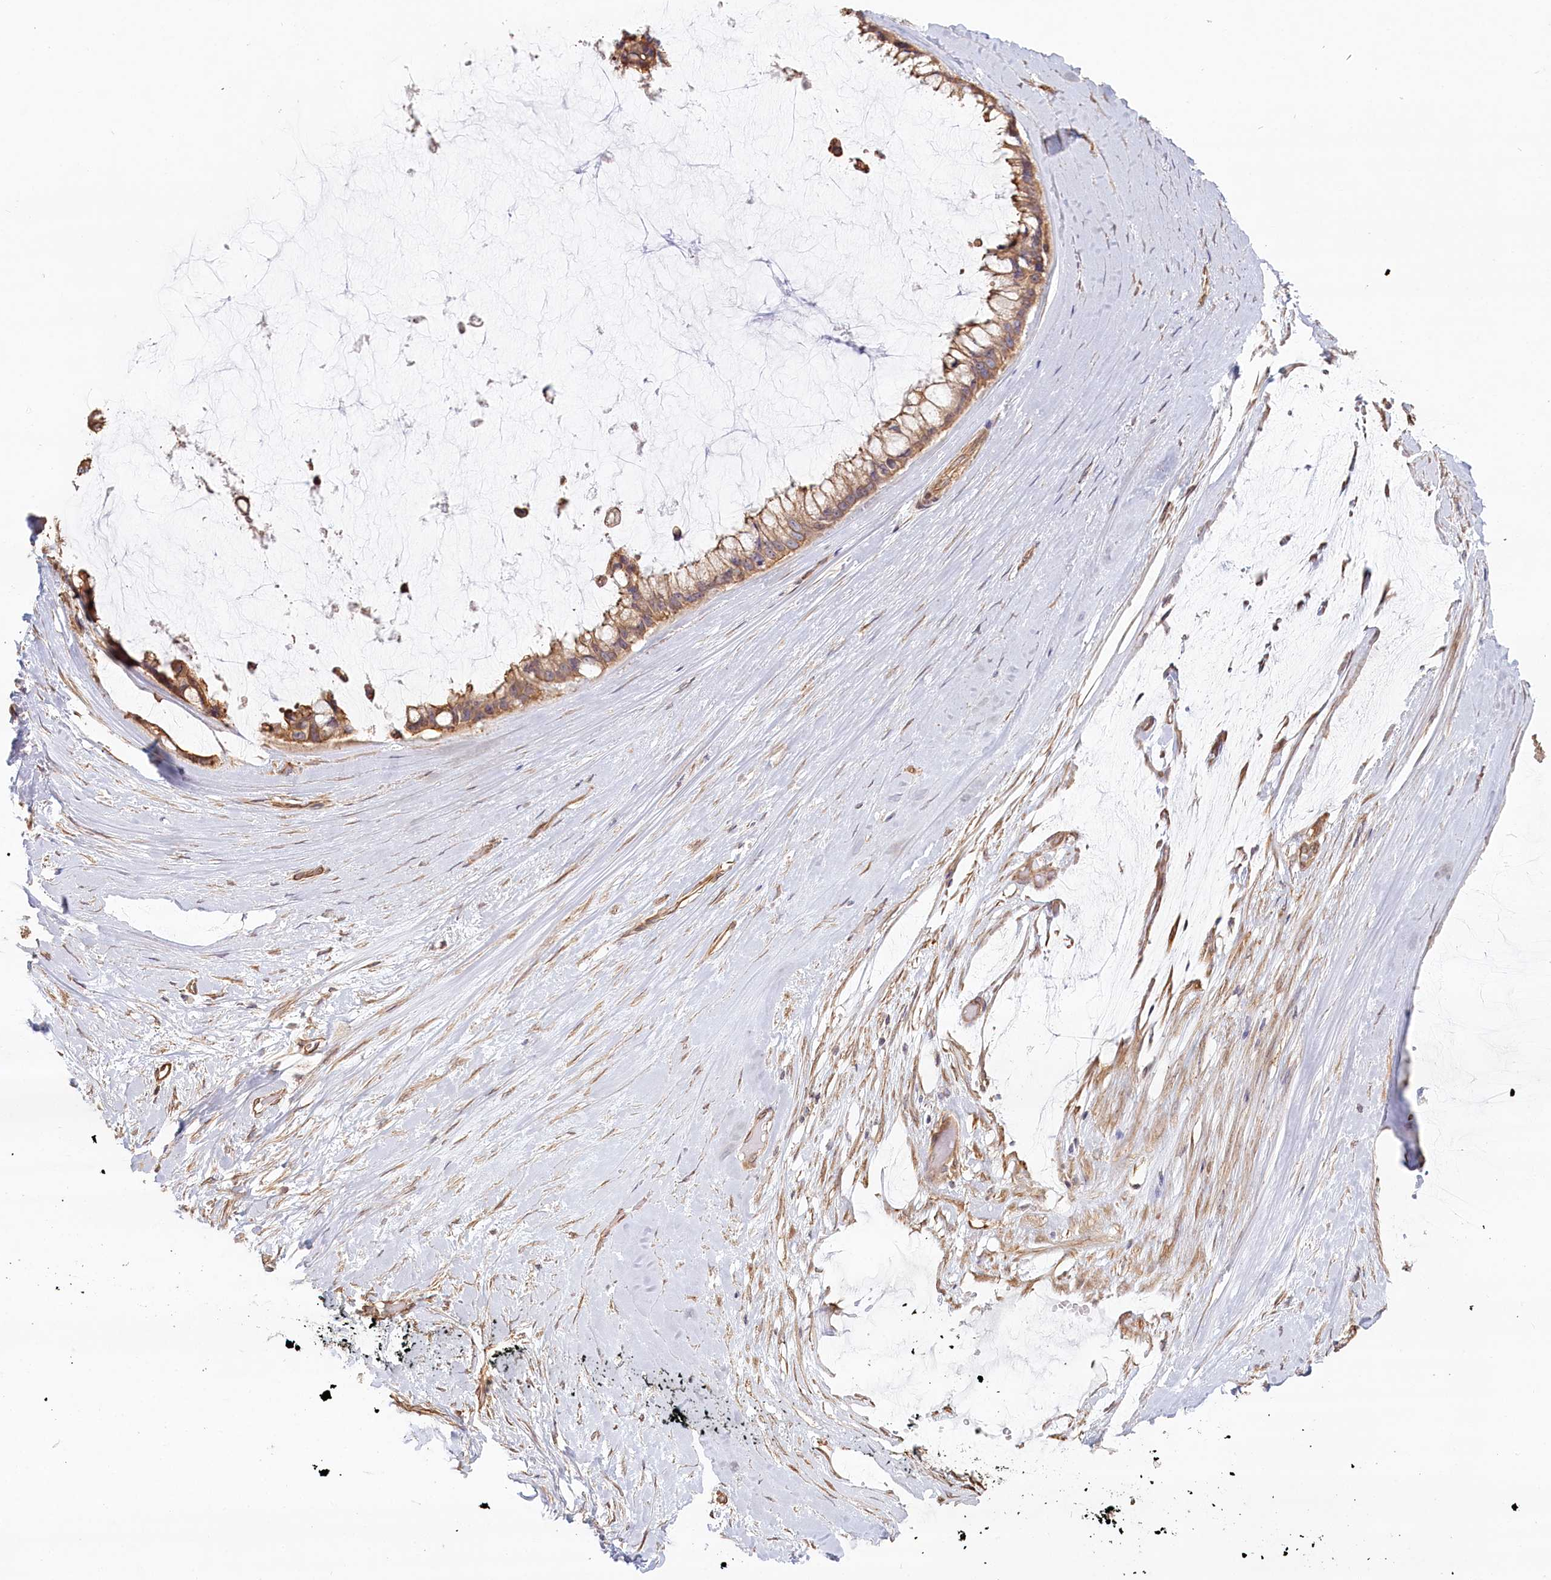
{"staining": {"intensity": "moderate", "quantity": ">75%", "location": "cytoplasmic/membranous"}, "tissue": "ovarian cancer", "cell_type": "Tumor cells", "image_type": "cancer", "snomed": [{"axis": "morphology", "description": "Cystadenocarcinoma, mucinous, NOS"}, {"axis": "topography", "description": "Ovary"}], "caption": "A medium amount of moderate cytoplasmic/membranous expression is appreciated in about >75% of tumor cells in mucinous cystadenocarcinoma (ovarian) tissue. The staining was performed using DAB (3,3'-diaminobenzidine), with brown indicating positive protein expression. Nuclei are stained blue with hematoxylin.", "gene": "TCHP", "patient": {"sex": "female", "age": 39}}